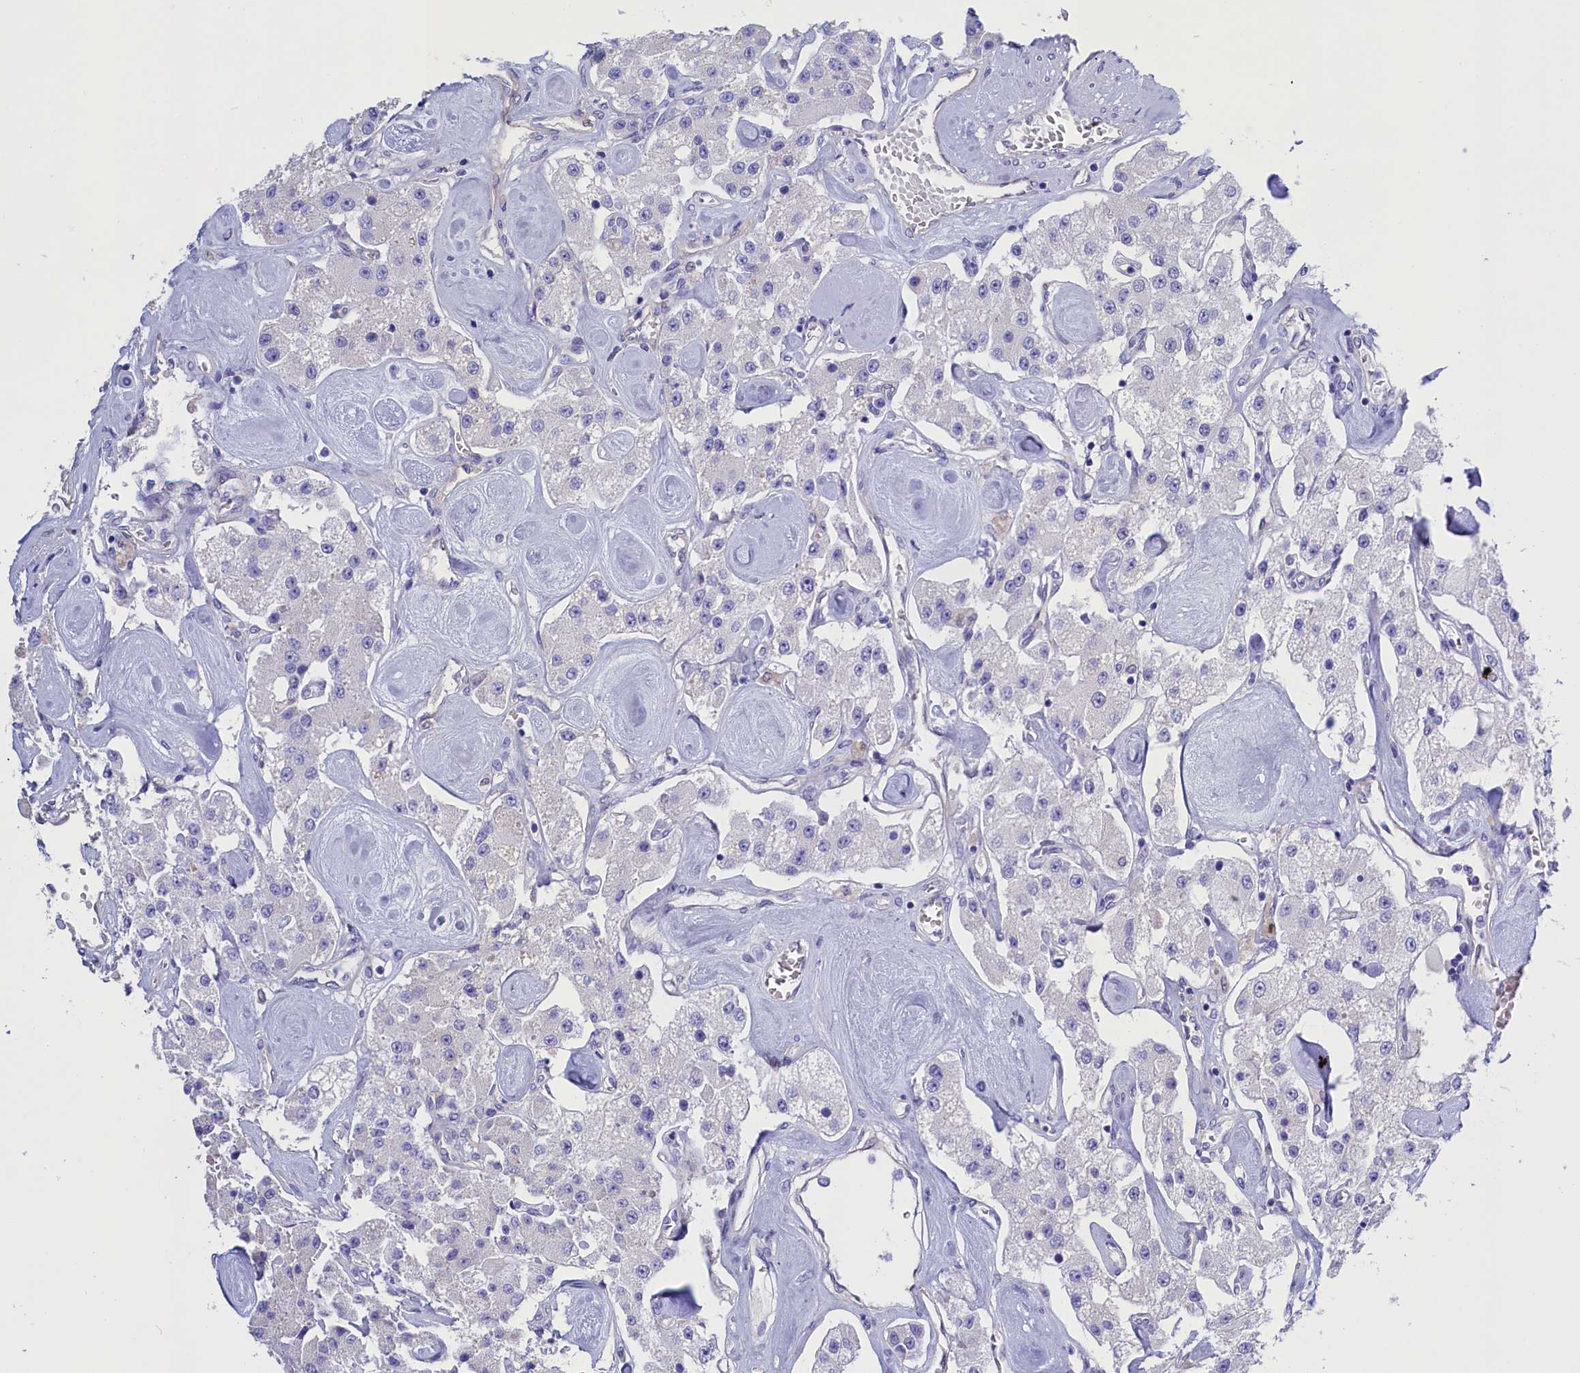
{"staining": {"intensity": "negative", "quantity": "none", "location": "none"}, "tissue": "carcinoid", "cell_type": "Tumor cells", "image_type": "cancer", "snomed": [{"axis": "morphology", "description": "Carcinoid, malignant, NOS"}, {"axis": "topography", "description": "Pancreas"}], "caption": "Protein analysis of malignant carcinoid demonstrates no significant expression in tumor cells.", "gene": "PPP1R13L", "patient": {"sex": "male", "age": 41}}